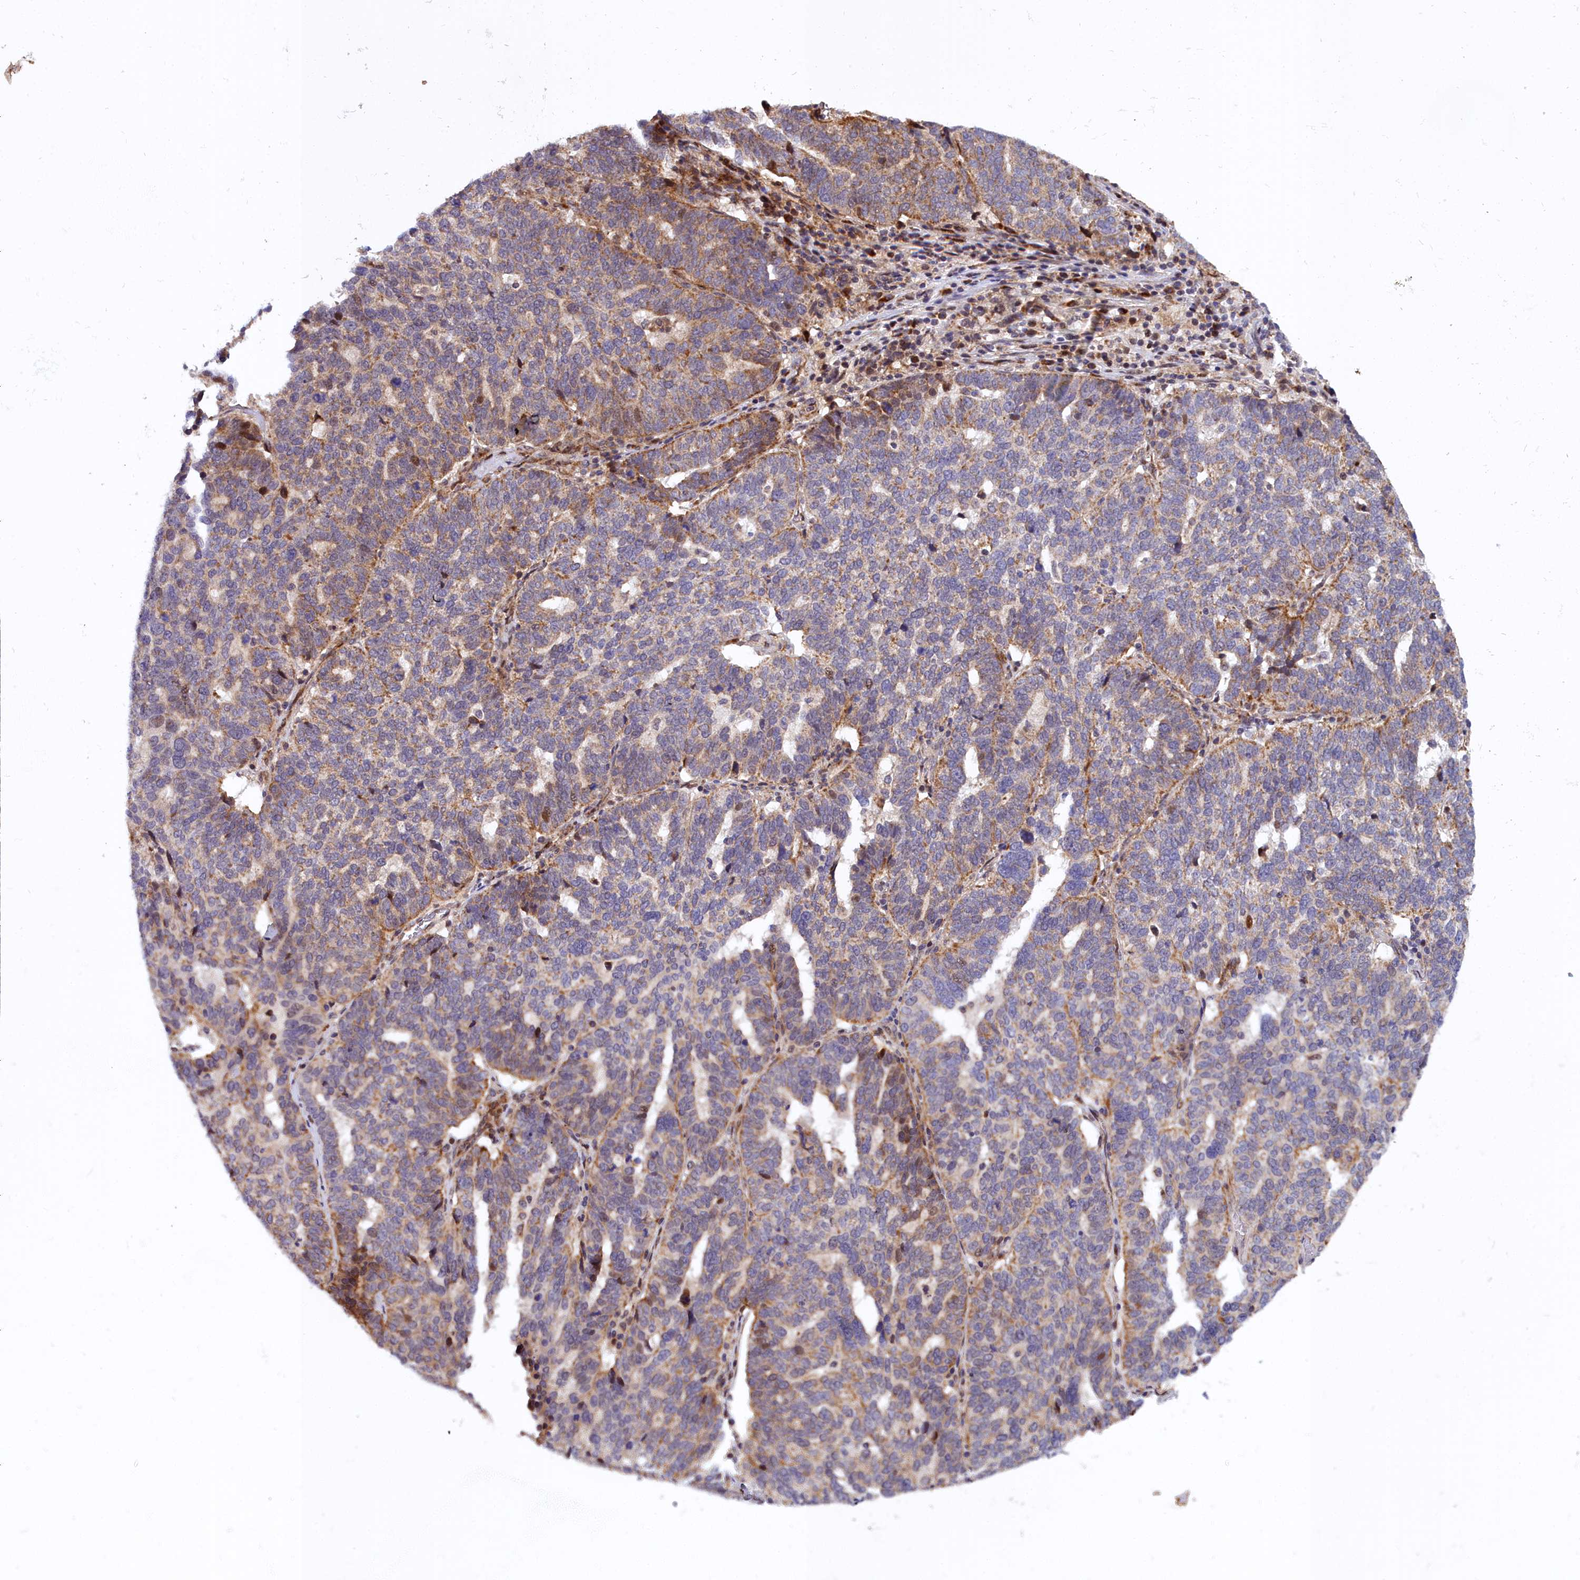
{"staining": {"intensity": "moderate", "quantity": "25%-75%", "location": "cytoplasmic/membranous"}, "tissue": "ovarian cancer", "cell_type": "Tumor cells", "image_type": "cancer", "snomed": [{"axis": "morphology", "description": "Cystadenocarcinoma, serous, NOS"}, {"axis": "topography", "description": "Ovary"}], "caption": "An IHC image of neoplastic tissue is shown. Protein staining in brown labels moderate cytoplasmic/membranous positivity in serous cystadenocarcinoma (ovarian) within tumor cells.", "gene": "MRPS11", "patient": {"sex": "female", "age": 59}}